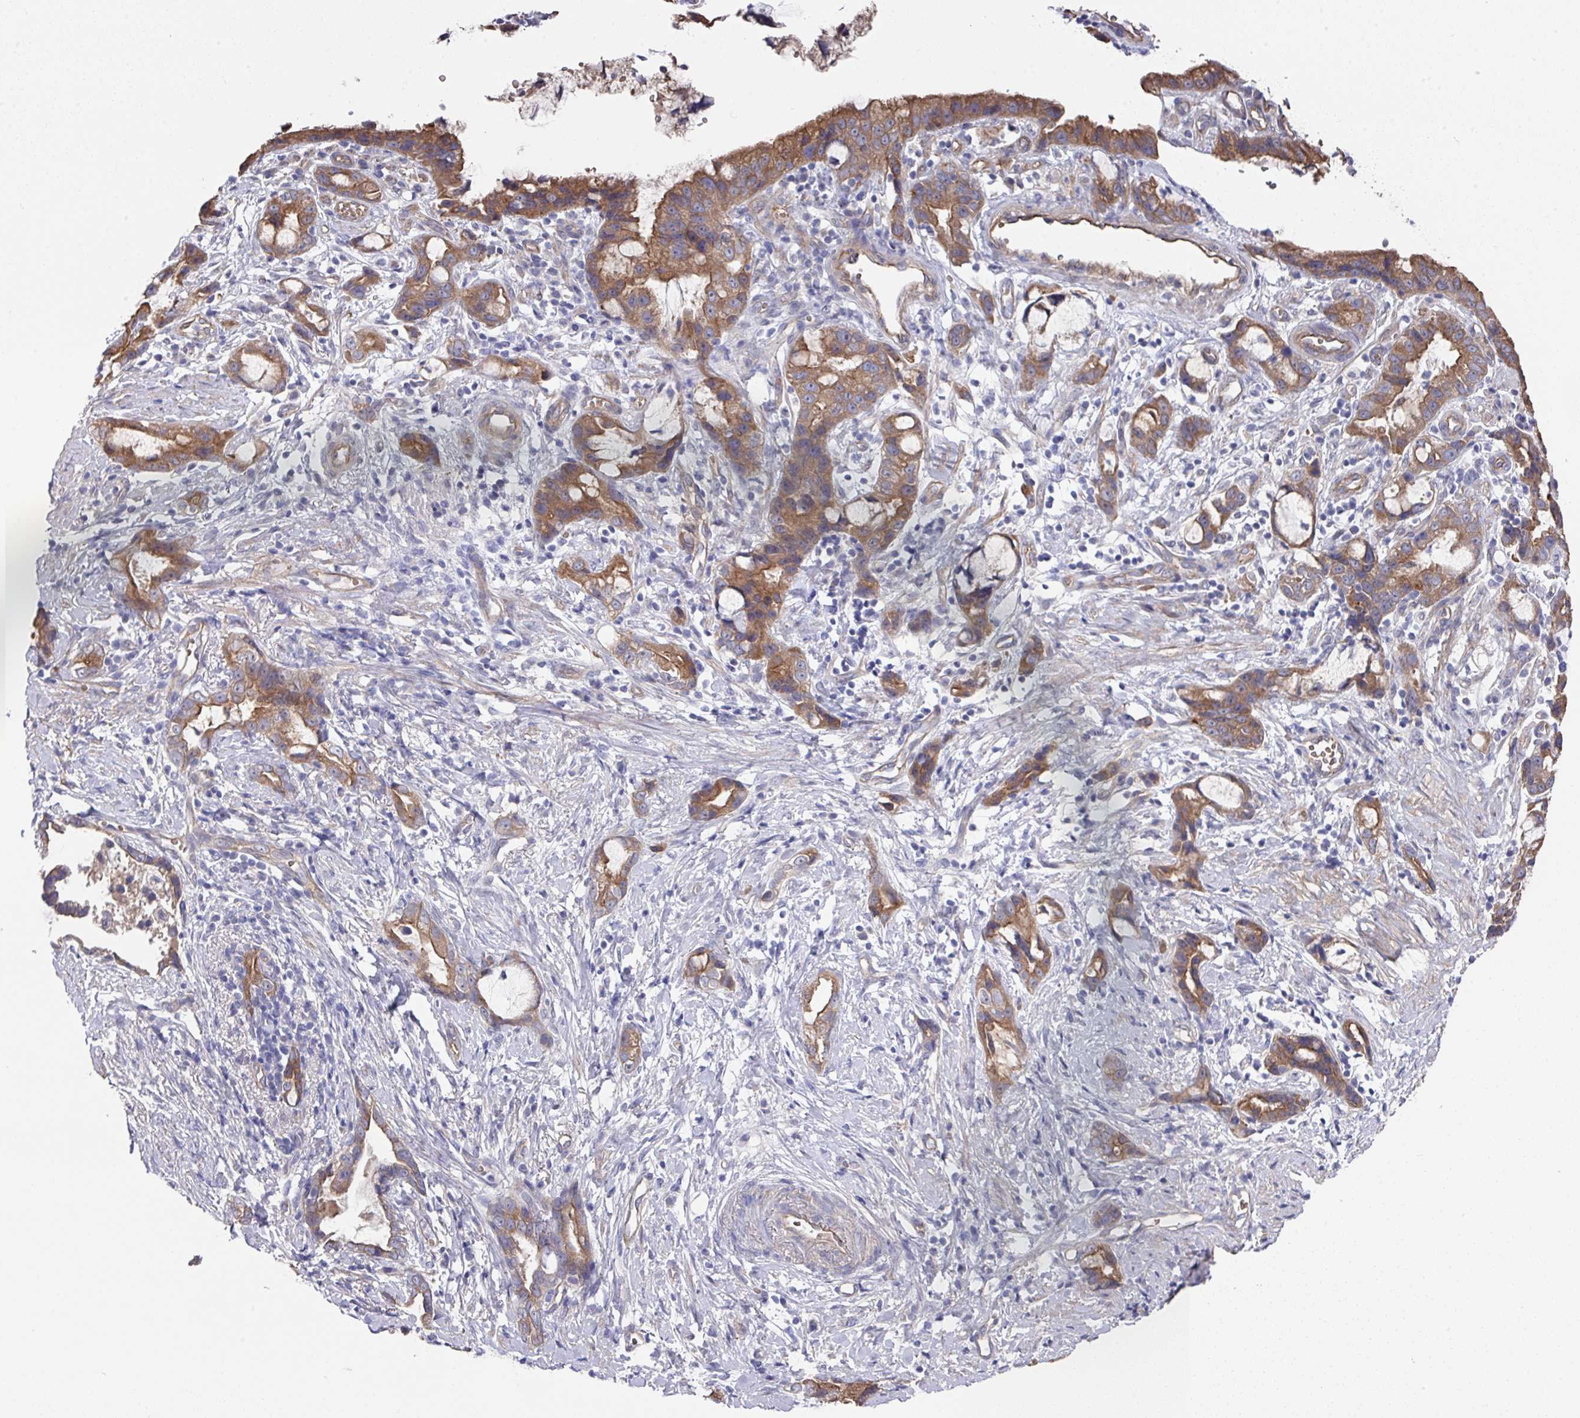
{"staining": {"intensity": "moderate", "quantity": ">75%", "location": "cytoplasmic/membranous"}, "tissue": "stomach cancer", "cell_type": "Tumor cells", "image_type": "cancer", "snomed": [{"axis": "morphology", "description": "Adenocarcinoma, NOS"}, {"axis": "topography", "description": "Stomach"}], "caption": "Immunohistochemistry staining of stomach adenocarcinoma, which reveals medium levels of moderate cytoplasmic/membranous staining in about >75% of tumor cells indicating moderate cytoplasmic/membranous protein positivity. The staining was performed using DAB (brown) for protein detection and nuclei were counterstained in hematoxylin (blue).", "gene": "PRR5", "patient": {"sex": "male", "age": 55}}